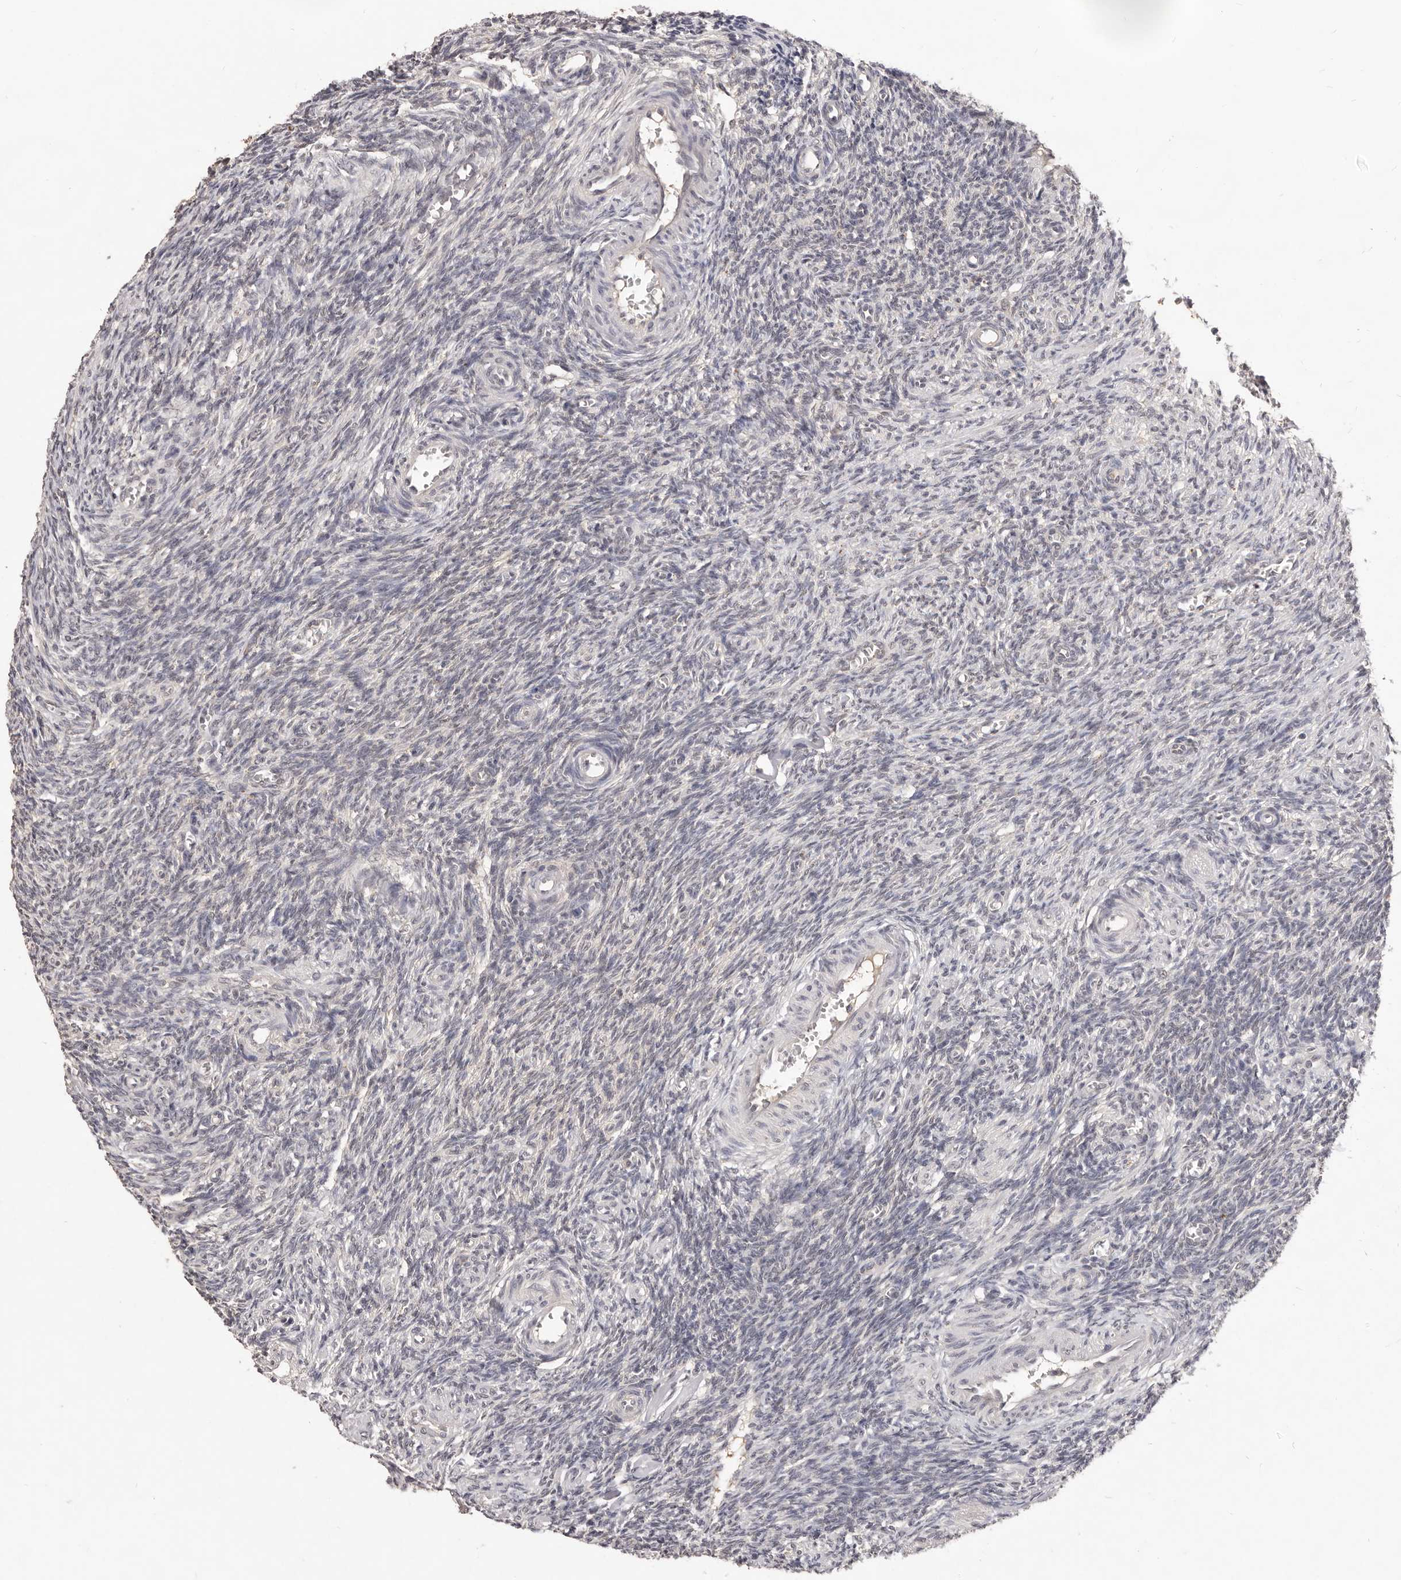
{"staining": {"intensity": "negative", "quantity": "none", "location": "none"}, "tissue": "ovary", "cell_type": "Ovarian stroma cells", "image_type": "normal", "snomed": [{"axis": "morphology", "description": "Normal tissue, NOS"}, {"axis": "topography", "description": "Ovary"}], "caption": "Ovary stained for a protein using IHC reveals no staining ovarian stroma cells.", "gene": "TSPAN13", "patient": {"sex": "female", "age": 27}}